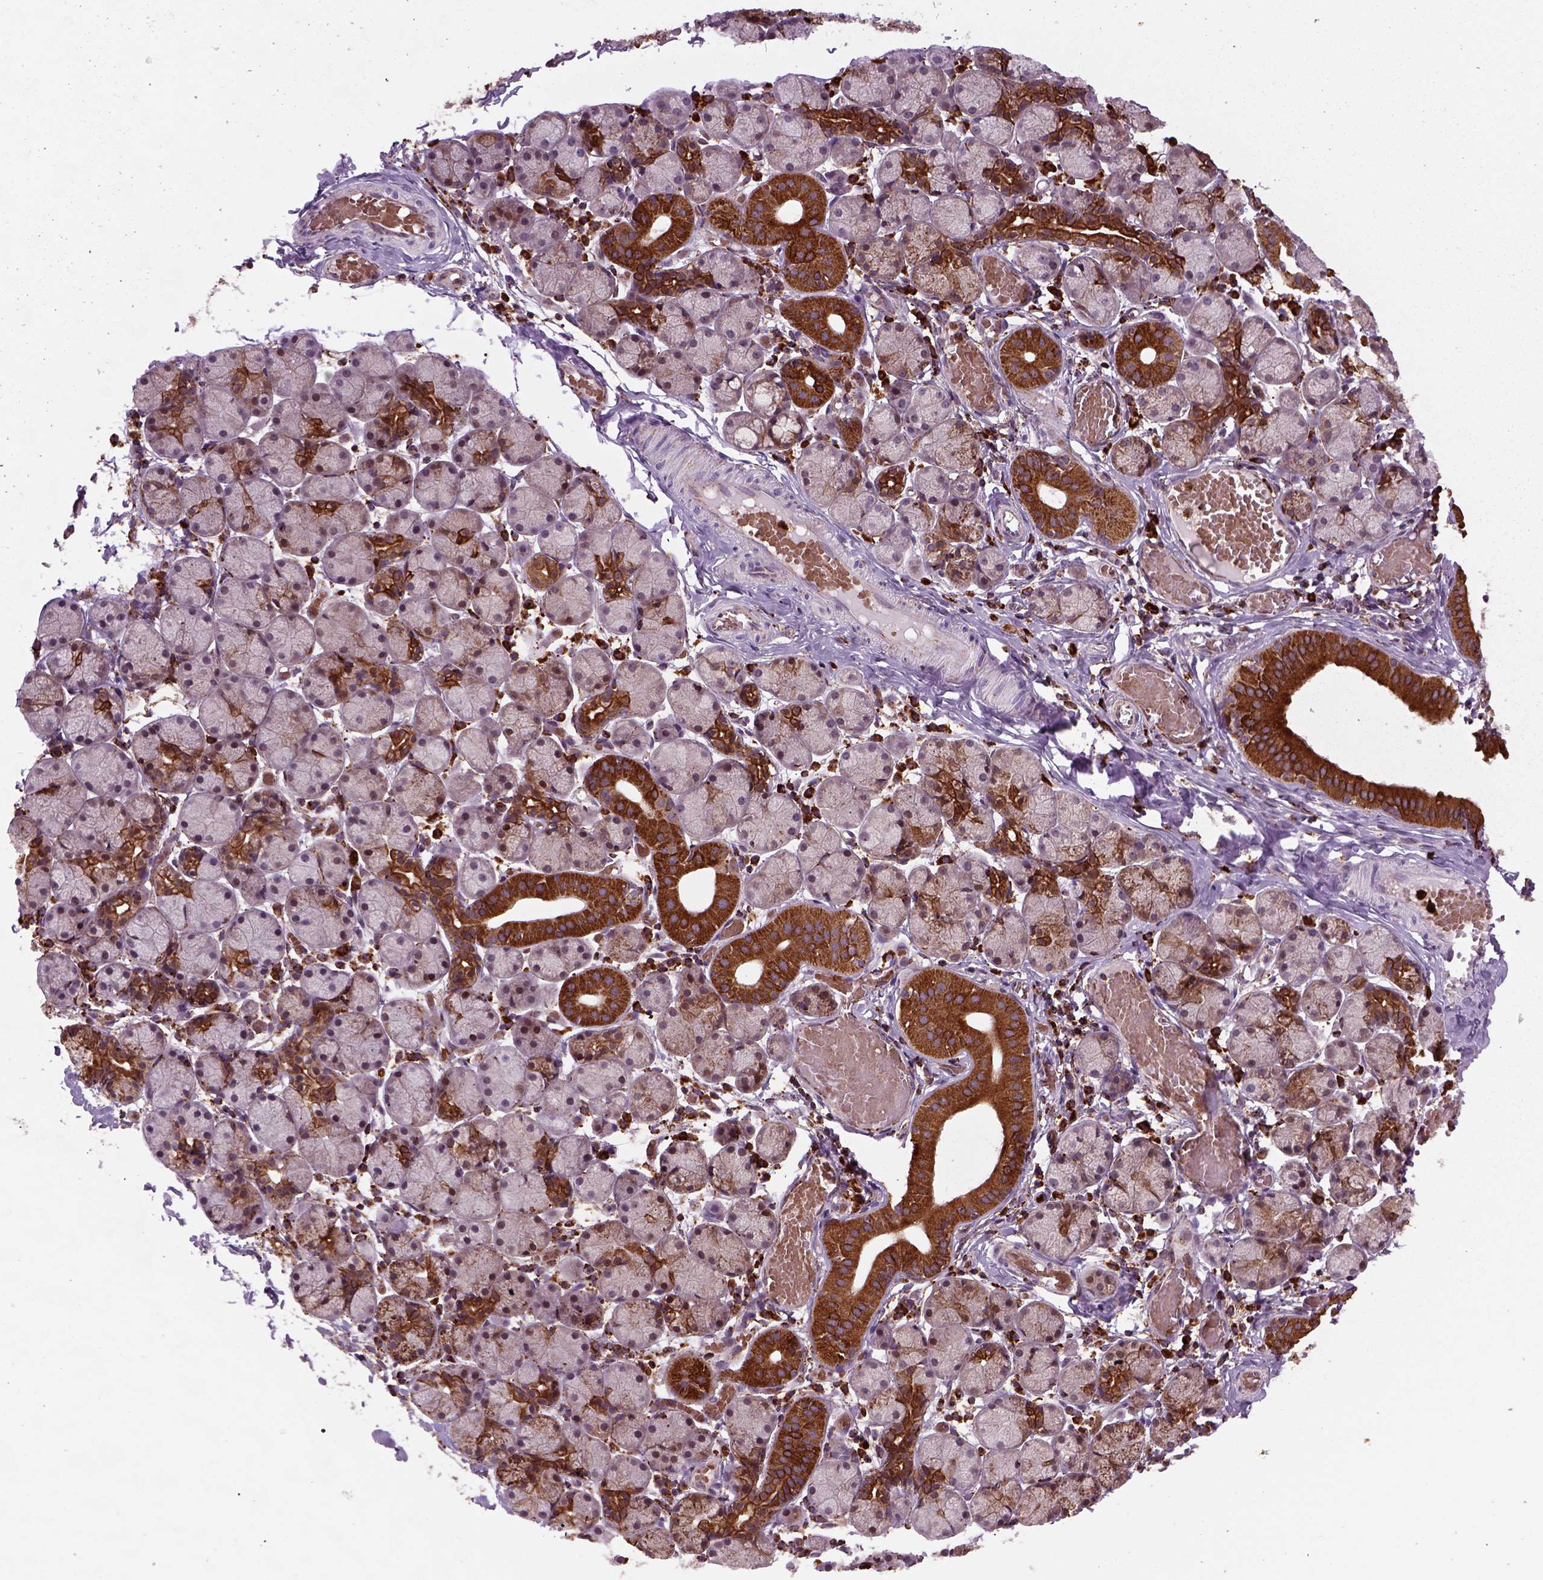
{"staining": {"intensity": "strong", "quantity": "<25%", "location": "cytoplasmic/membranous"}, "tissue": "salivary gland", "cell_type": "Glandular cells", "image_type": "normal", "snomed": [{"axis": "morphology", "description": "Normal tissue, NOS"}, {"axis": "topography", "description": "Salivary gland"}], "caption": "The micrograph exhibits staining of normal salivary gland, revealing strong cytoplasmic/membranous protein staining (brown color) within glandular cells.", "gene": "NUDT16L1", "patient": {"sex": "female", "age": 24}}